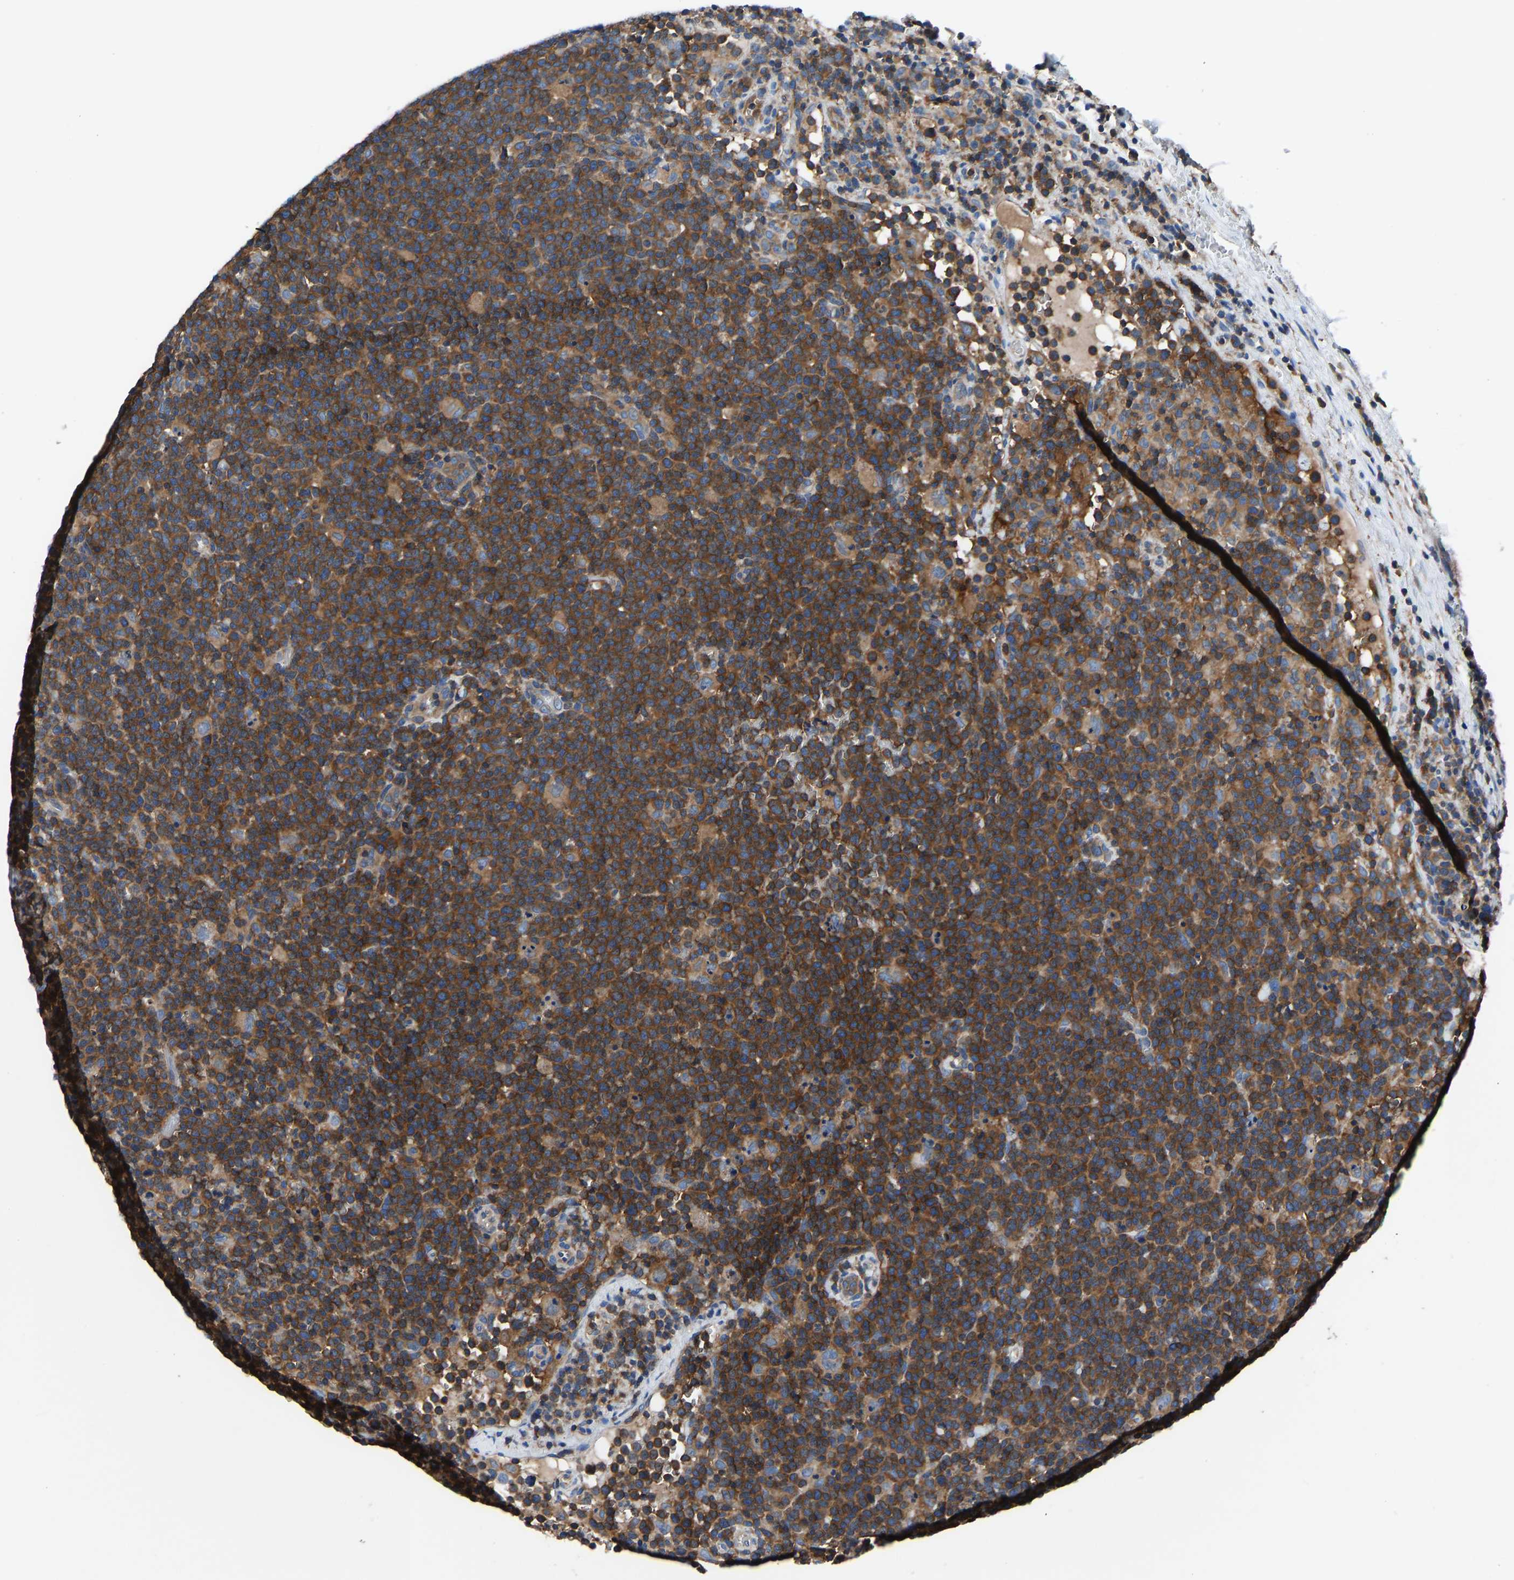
{"staining": {"intensity": "moderate", "quantity": ">75%", "location": "cytoplasmic/membranous"}, "tissue": "lymphoma", "cell_type": "Tumor cells", "image_type": "cancer", "snomed": [{"axis": "morphology", "description": "Malignant lymphoma, non-Hodgkin's type, High grade"}, {"axis": "topography", "description": "Lymph node"}], "caption": "High-grade malignant lymphoma, non-Hodgkin's type tissue displays moderate cytoplasmic/membranous staining in approximately >75% of tumor cells", "gene": "PRKAR1A", "patient": {"sex": "male", "age": 61}}